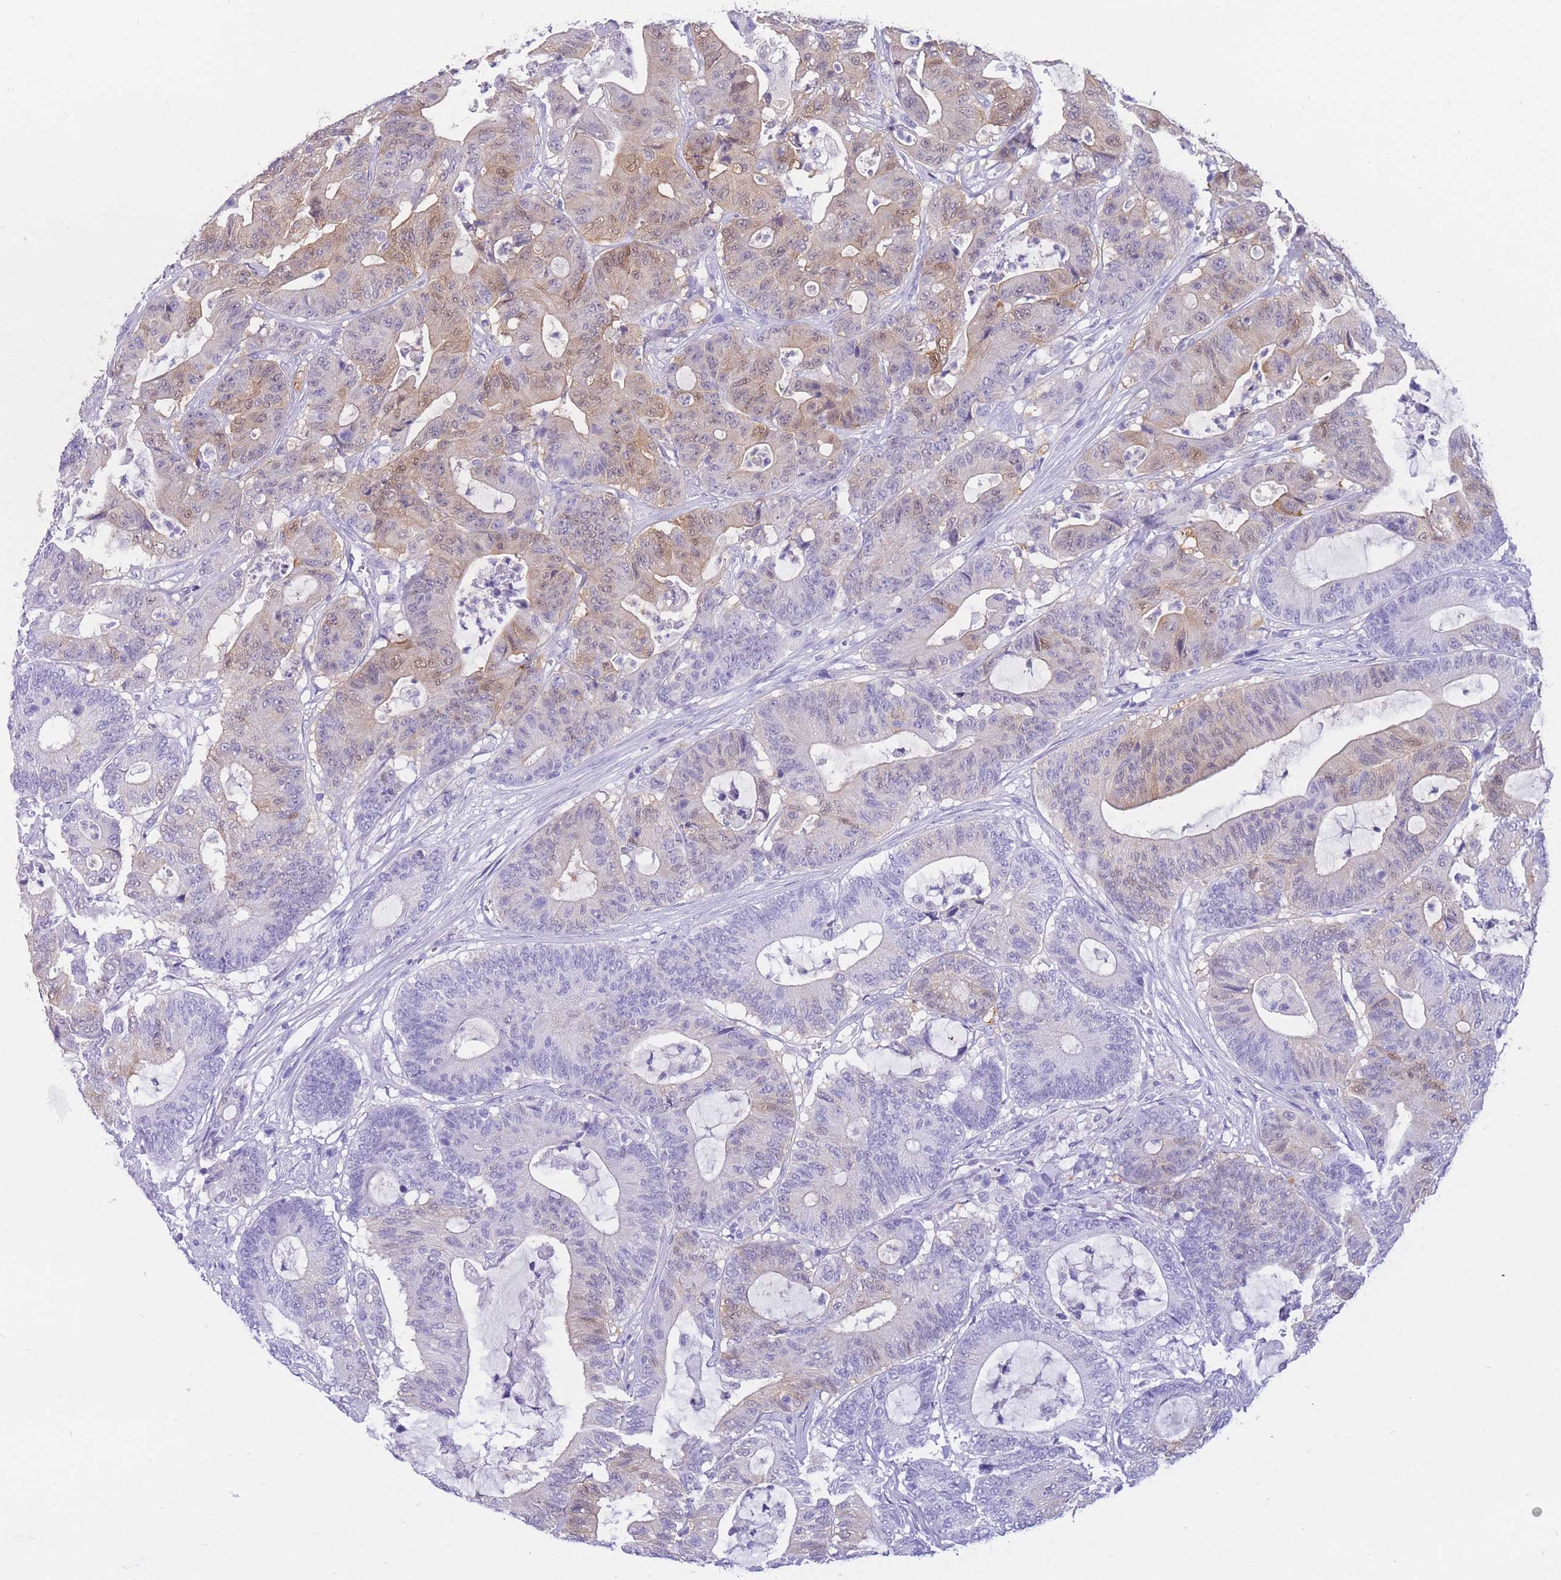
{"staining": {"intensity": "weak", "quantity": "25%-75%", "location": "cytoplasmic/membranous,nuclear"}, "tissue": "colorectal cancer", "cell_type": "Tumor cells", "image_type": "cancer", "snomed": [{"axis": "morphology", "description": "Adenocarcinoma, NOS"}, {"axis": "topography", "description": "Colon"}], "caption": "The histopathology image shows staining of colorectal cancer (adenocarcinoma), revealing weak cytoplasmic/membranous and nuclear protein staining (brown color) within tumor cells.", "gene": "SULT1A1", "patient": {"sex": "female", "age": 84}}